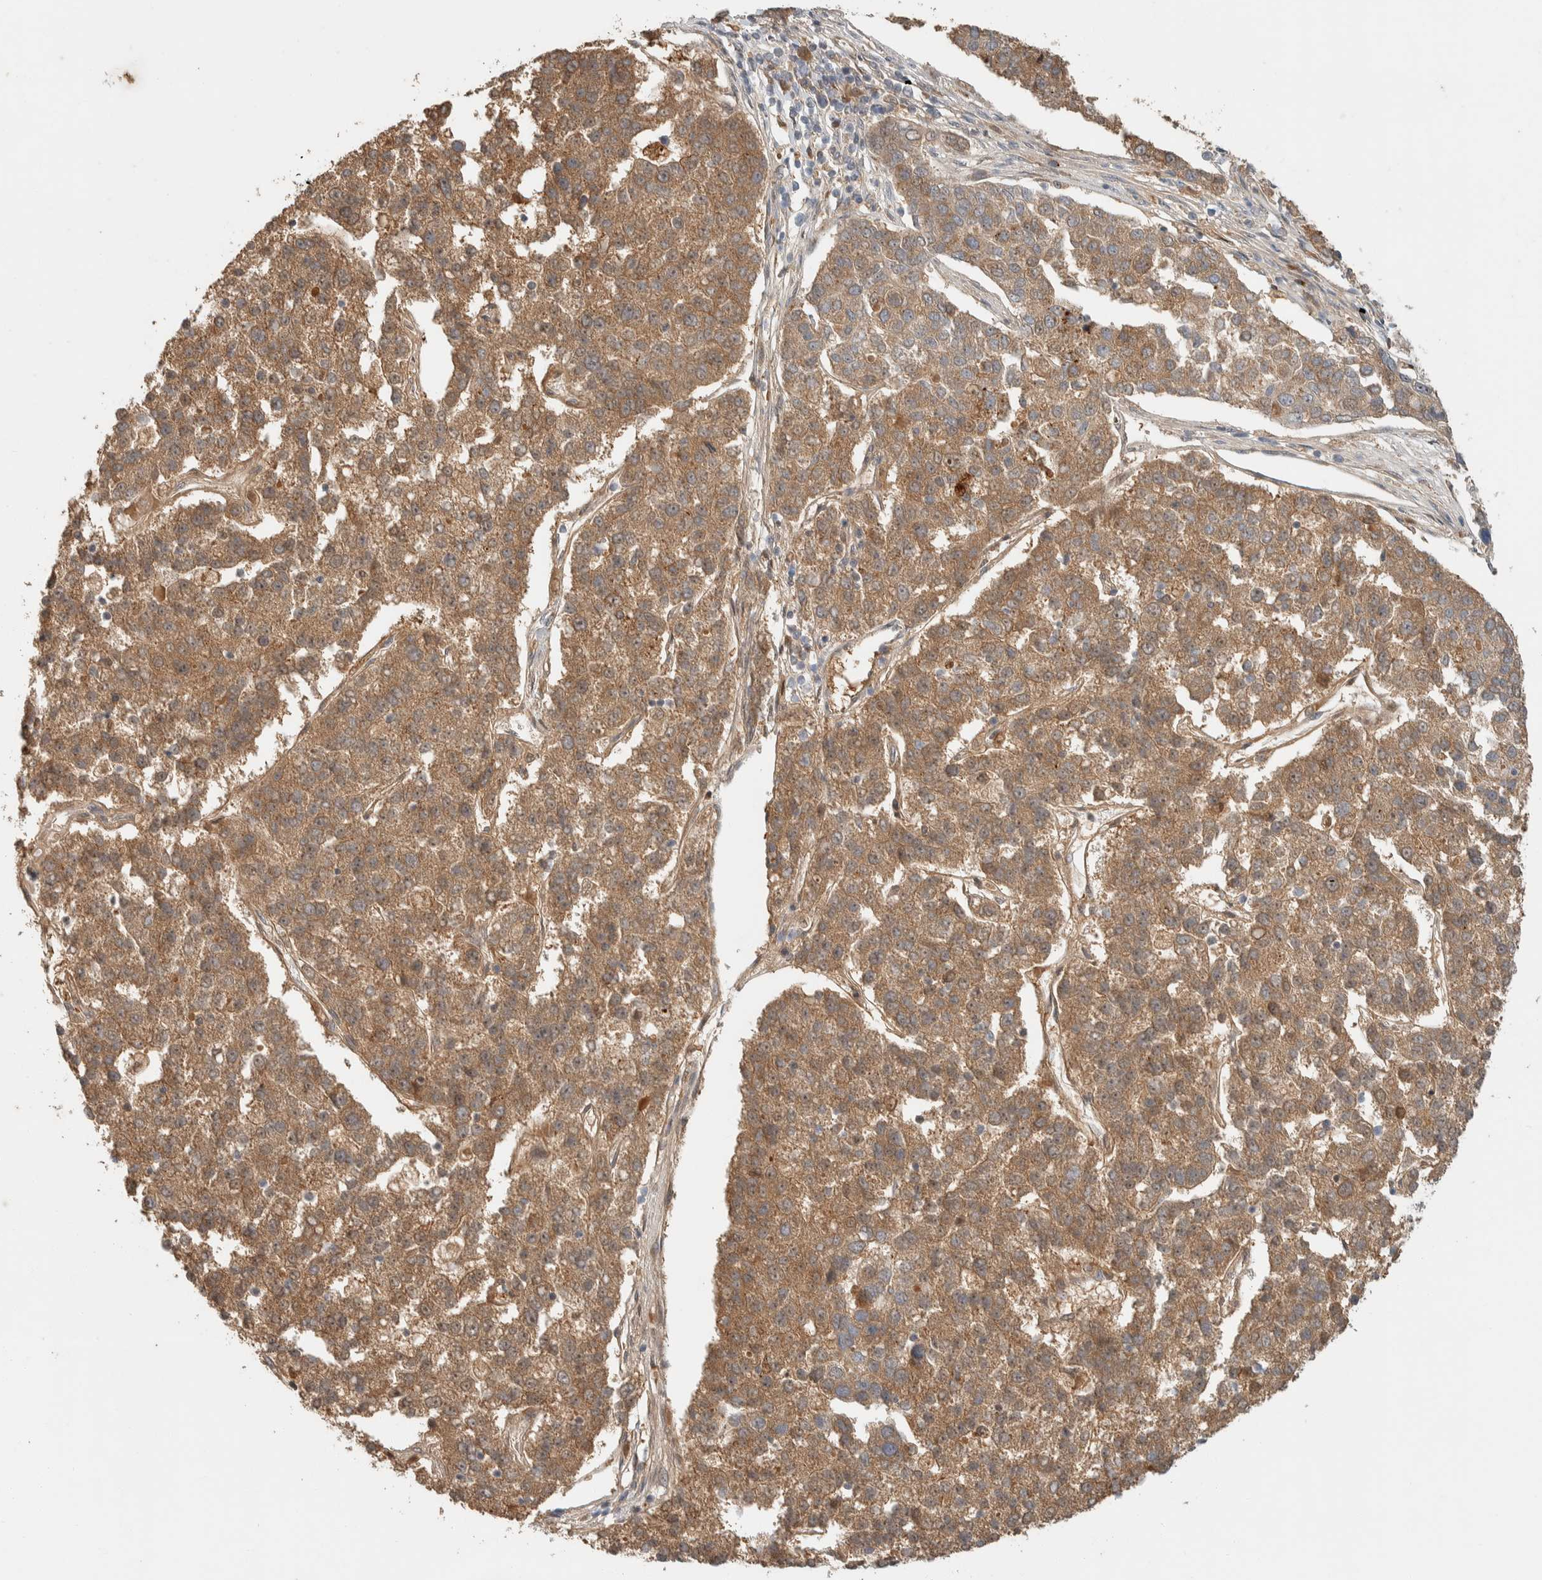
{"staining": {"intensity": "moderate", "quantity": ">75%", "location": "cytoplasmic/membranous"}, "tissue": "pancreatic cancer", "cell_type": "Tumor cells", "image_type": "cancer", "snomed": [{"axis": "morphology", "description": "Adenocarcinoma, NOS"}, {"axis": "topography", "description": "Pancreas"}], "caption": "An immunohistochemistry (IHC) image of tumor tissue is shown. Protein staining in brown shows moderate cytoplasmic/membranous positivity in pancreatic cancer (adenocarcinoma) within tumor cells.", "gene": "ZBTB2", "patient": {"sex": "female", "age": 61}}